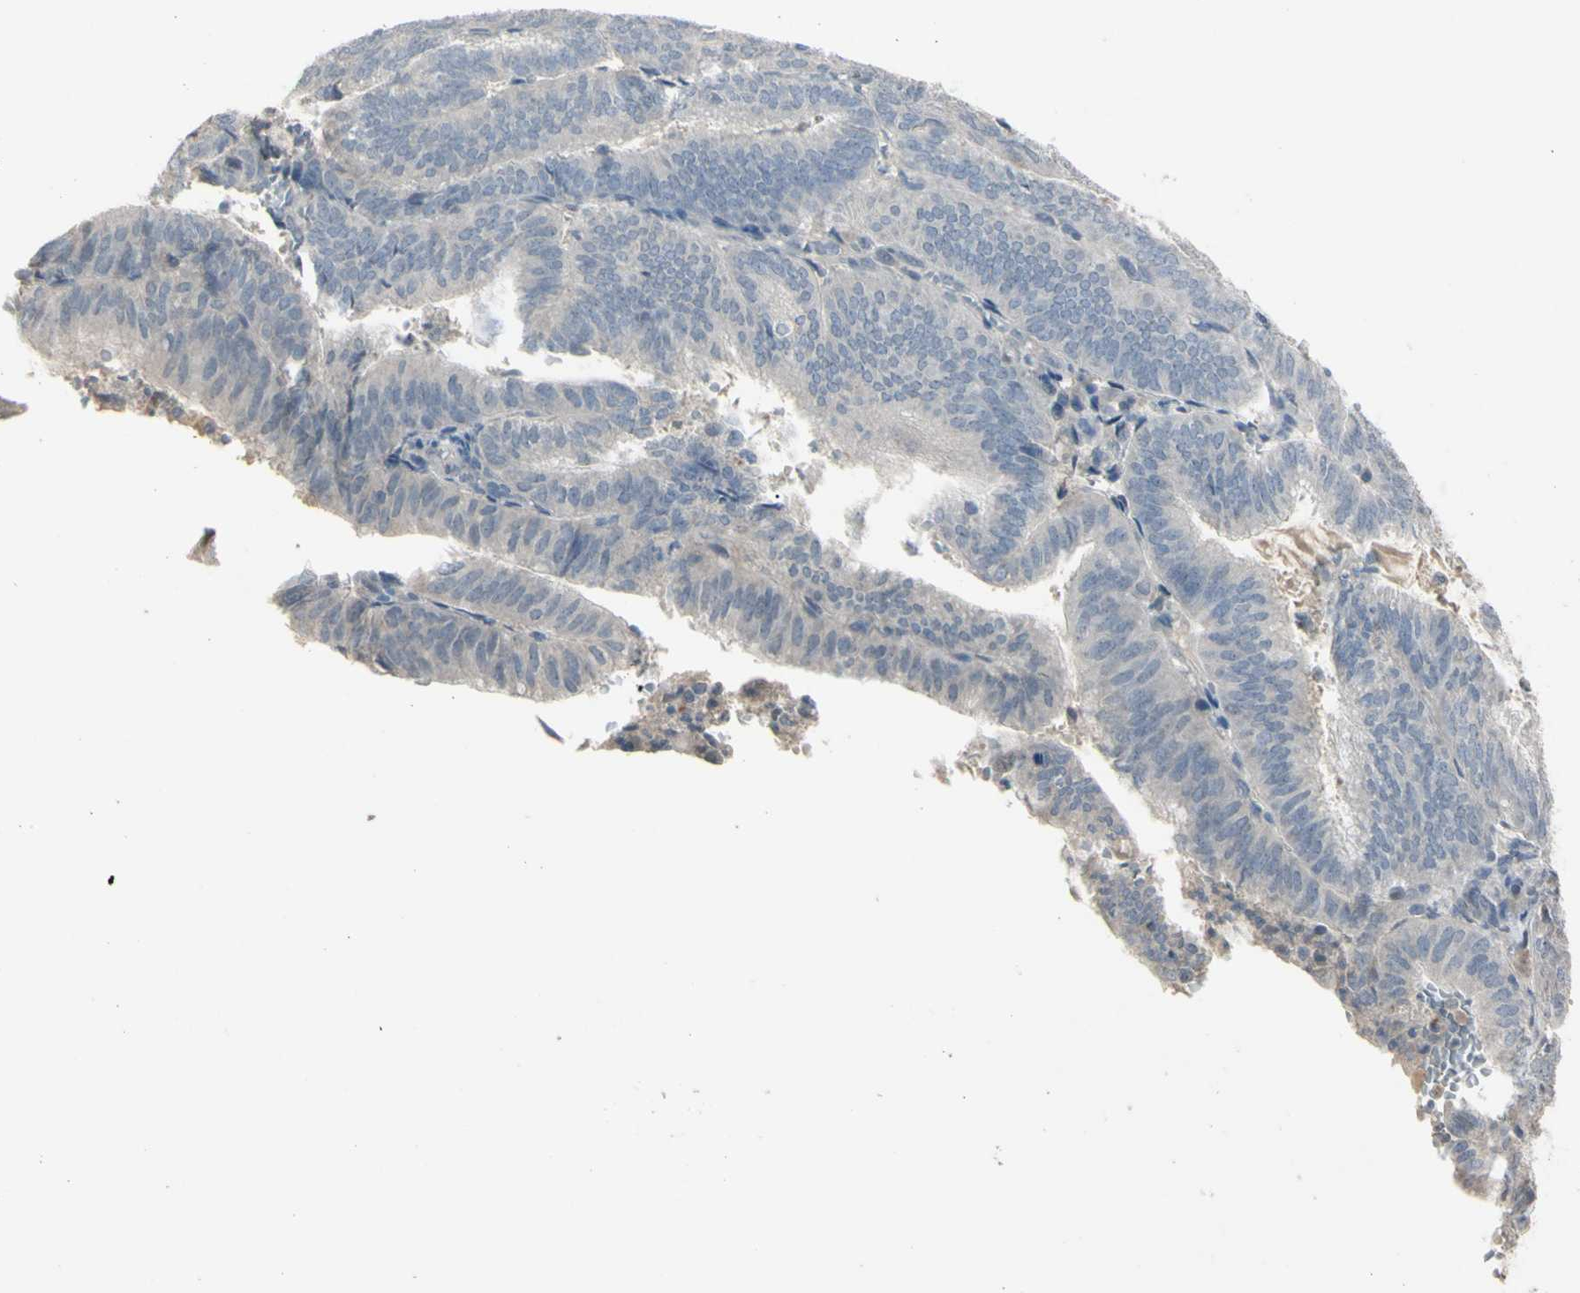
{"staining": {"intensity": "negative", "quantity": "none", "location": "none"}, "tissue": "endometrial cancer", "cell_type": "Tumor cells", "image_type": "cancer", "snomed": [{"axis": "morphology", "description": "Adenocarcinoma, NOS"}, {"axis": "topography", "description": "Uterus"}], "caption": "DAB immunohistochemical staining of endometrial adenocarcinoma shows no significant expression in tumor cells. (Immunohistochemistry (ihc), brightfield microscopy, high magnification).", "gene": "PIAS4", "patient": {"sex": "female", "age": 60}}